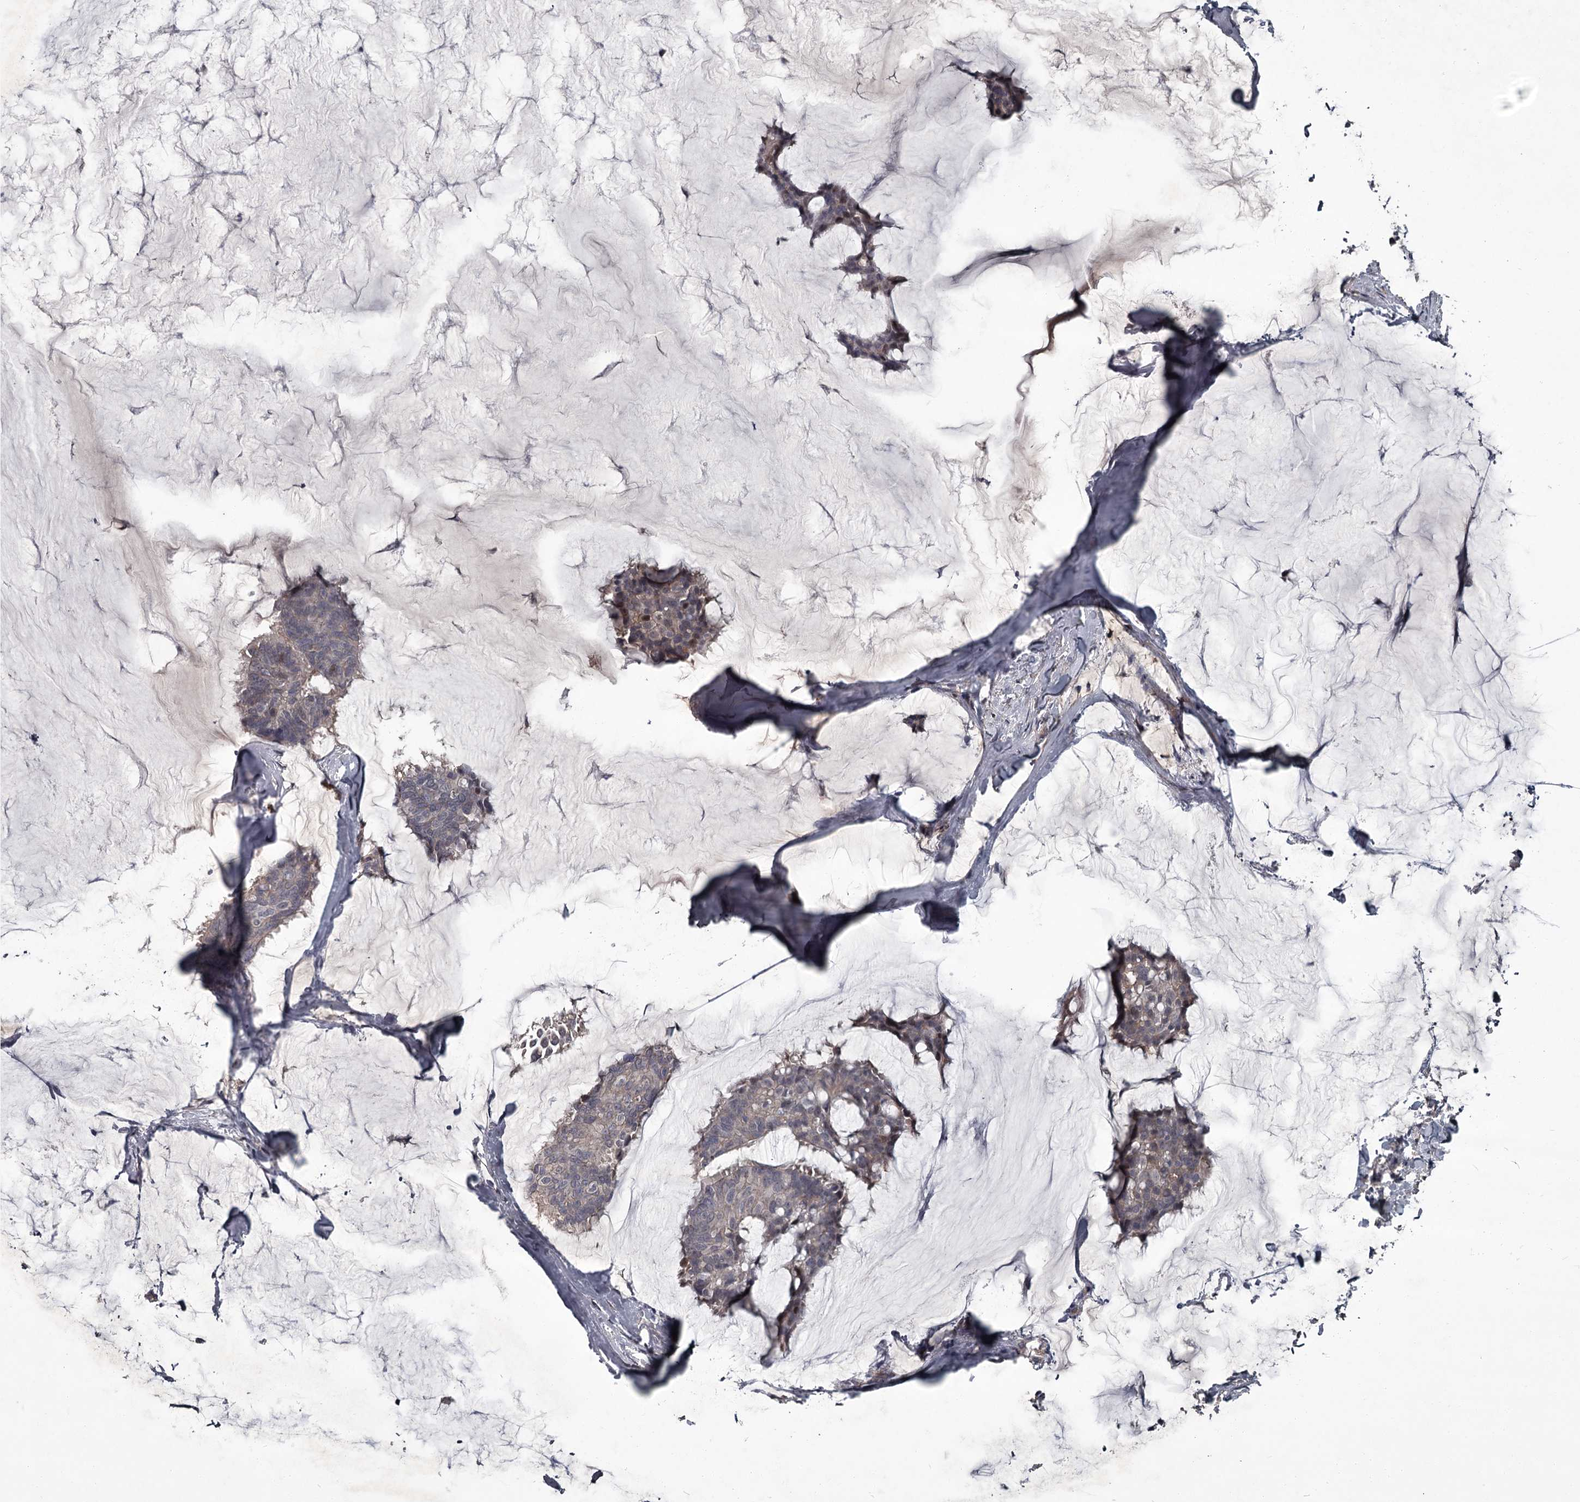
{"staining": {"intensity": "weak", "quantity": "<25%", "location": "nuclear"}, "tissue": "breast cancer", "cell_type": "Tumor cells", "image_type": "cancer", "snomed": [{"axis": "morphology", "description": "Duct carcinoma"}, {"axis": "topography", "description": "Breast"}], "caption": "An immunohistochemistry (IHC) image of breast intraductal carcinoma is shown. There is no staining in tumor cells of breast intraductal carcinoma. (DAB immunohistochemistry with hematoxylin counter stain).", "gene": "FLVCR2", "patient": {"sex": "female", "age": 93}}